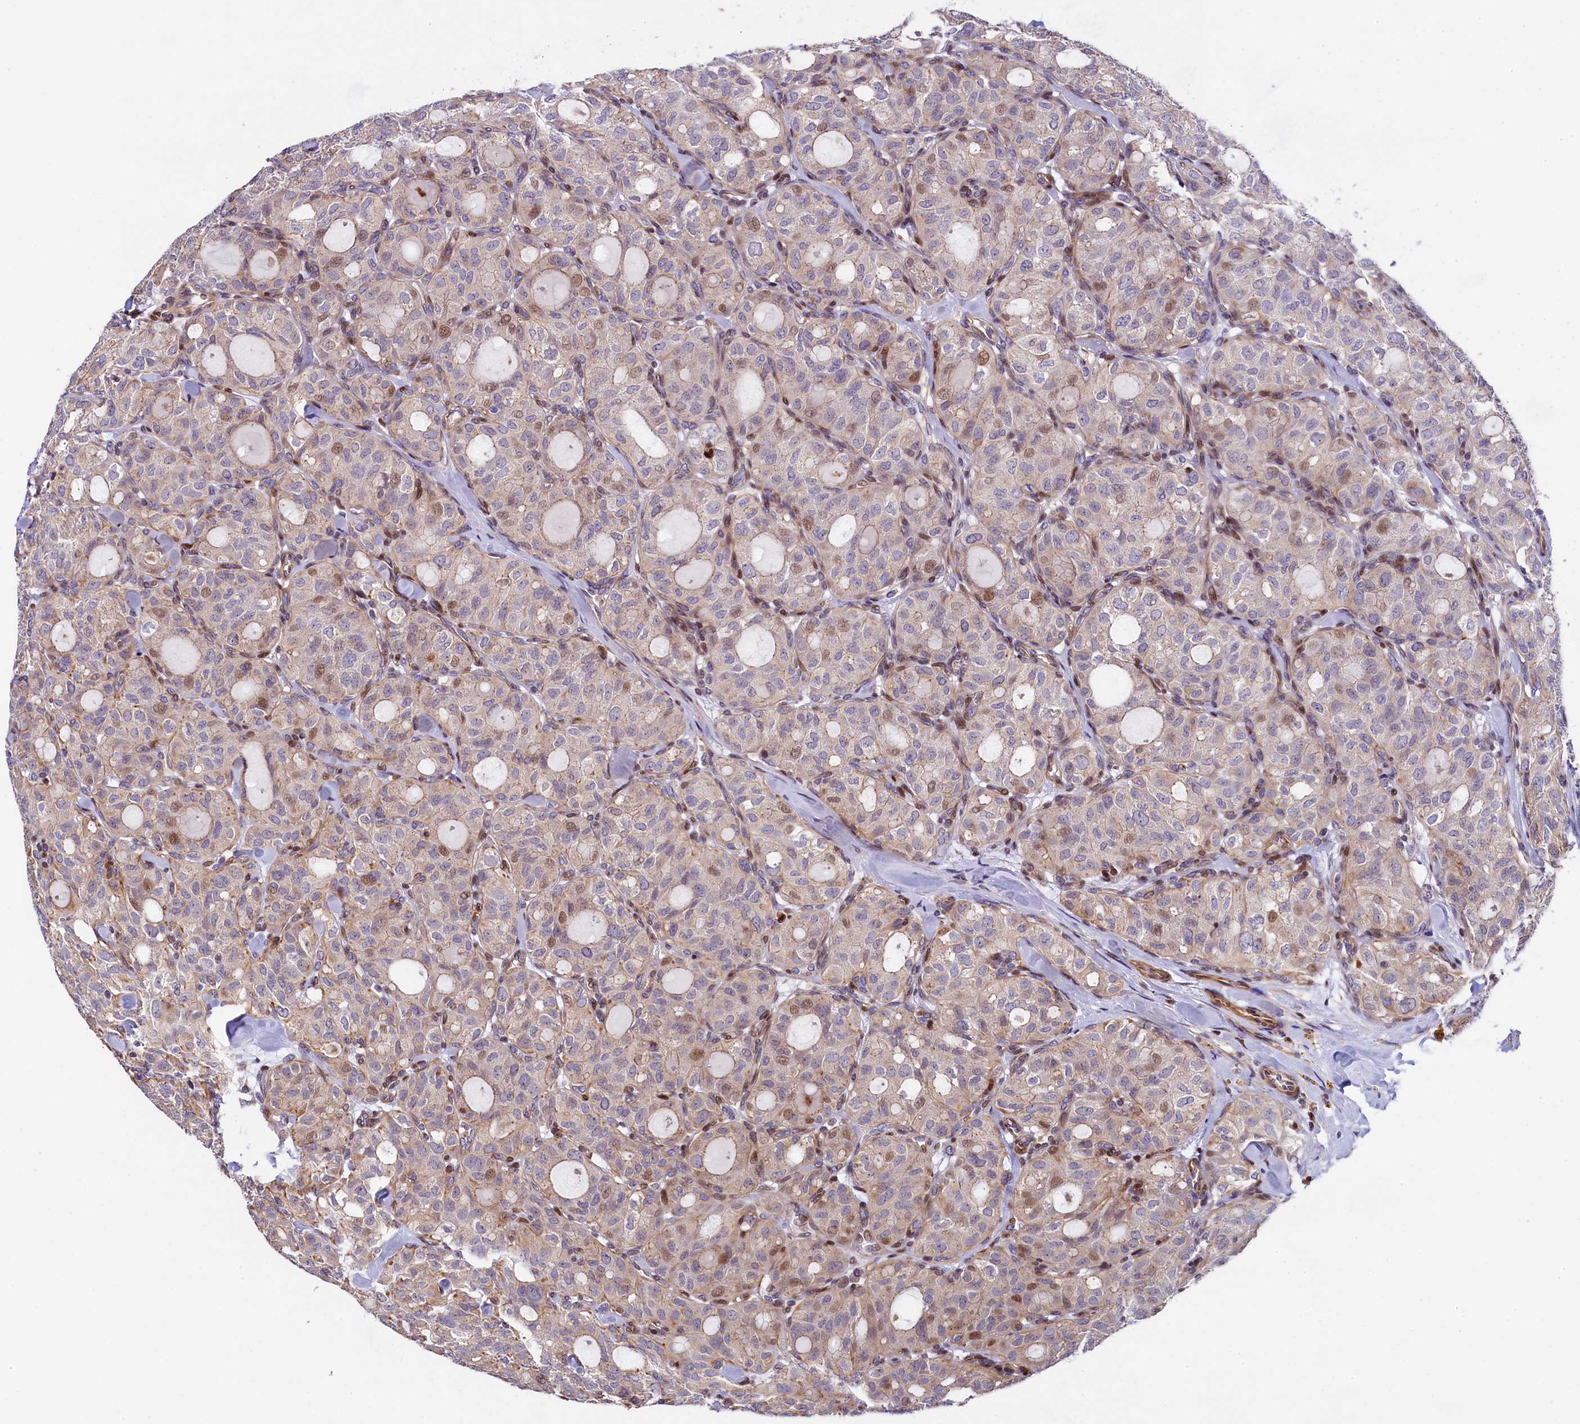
{"staining": {"intensity": "weak", "quantity": "25%-75%", "location": "nuclear"}, "tissue": "thyroid cancer", "cell_type": "Tumor cells", "image_type": "cancer", "snomed": [{"axis": "morphology", "description": "Follicular adenoma carcinoma, NOS"}, {"axis": "topography", "description": "Thyroid gland"}], "caption": "A brown stain labels weak nuclear expression of a protein in human thyroid cancer (follicular adenoma carcinoma) tumor cells.", "gene": "TGDS", "patient": {"sex": "male", "age": 75}}